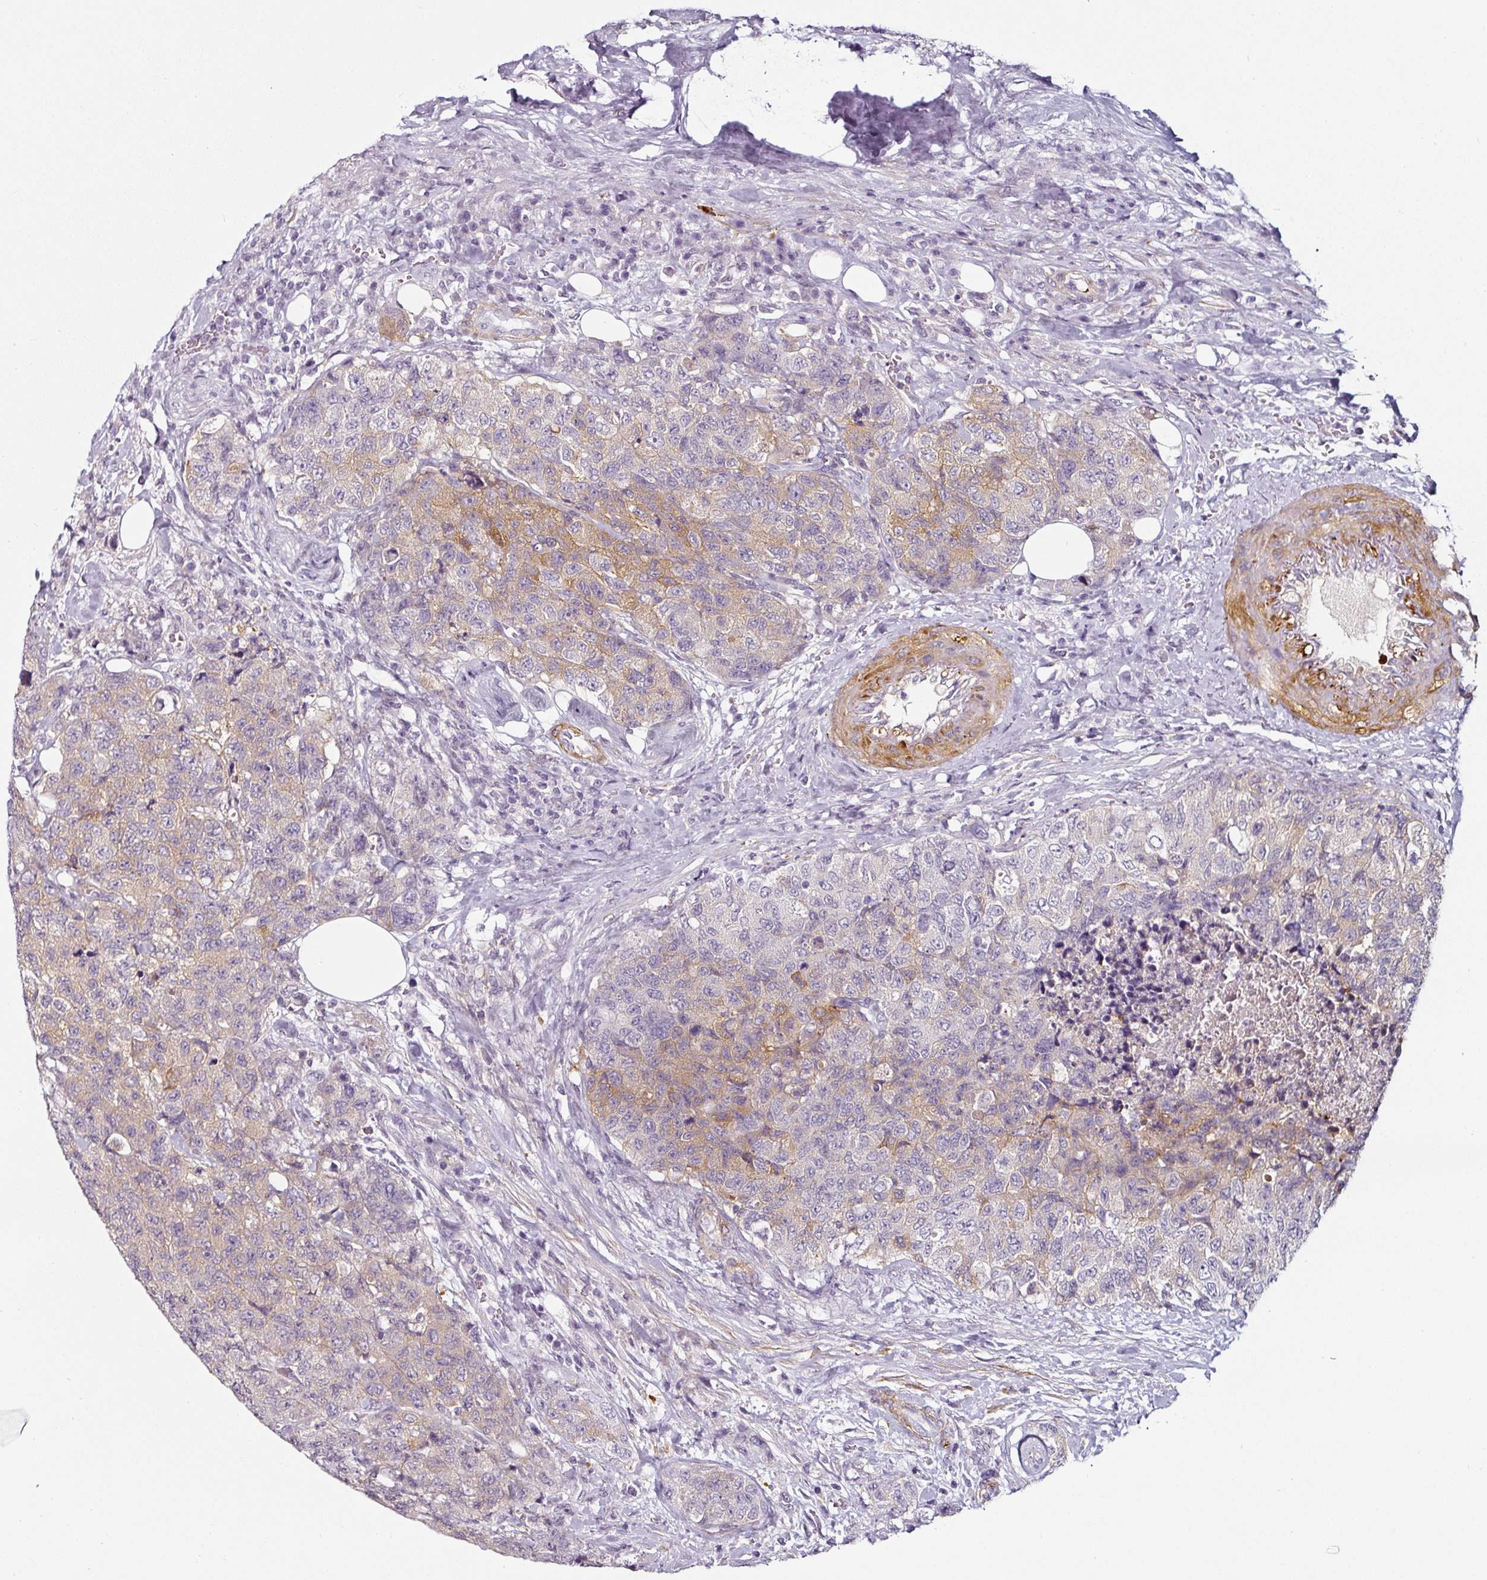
{"staining": {"intensity": "moderate", "quantity": "25%-75%", "location": "cytoplasmic/membranous"}, "tissue": "urothelial cancer", "cell_type": "Tumor cells", "image_type": "cancer", "snomed": [{"axis": "morphology", "description": "Urothelial carcinoma, High grade"}, {"axis": "topography", "description": "Urinary bladder"}], "caption": "Protein positivity by immunohistochemistry displays moderate cytoplasmic/membranous expression in approximately 25%-75% of tumor cells in high-grade urothelial carcinoma. Using DAB (3,3'-diaminobenzidine) (brown) and hematoxylin (blue) stains, captured at high magnification using brightfield microscopy.", "gene": "CAP2", "patient": {"sex": "female", "age": 78}}